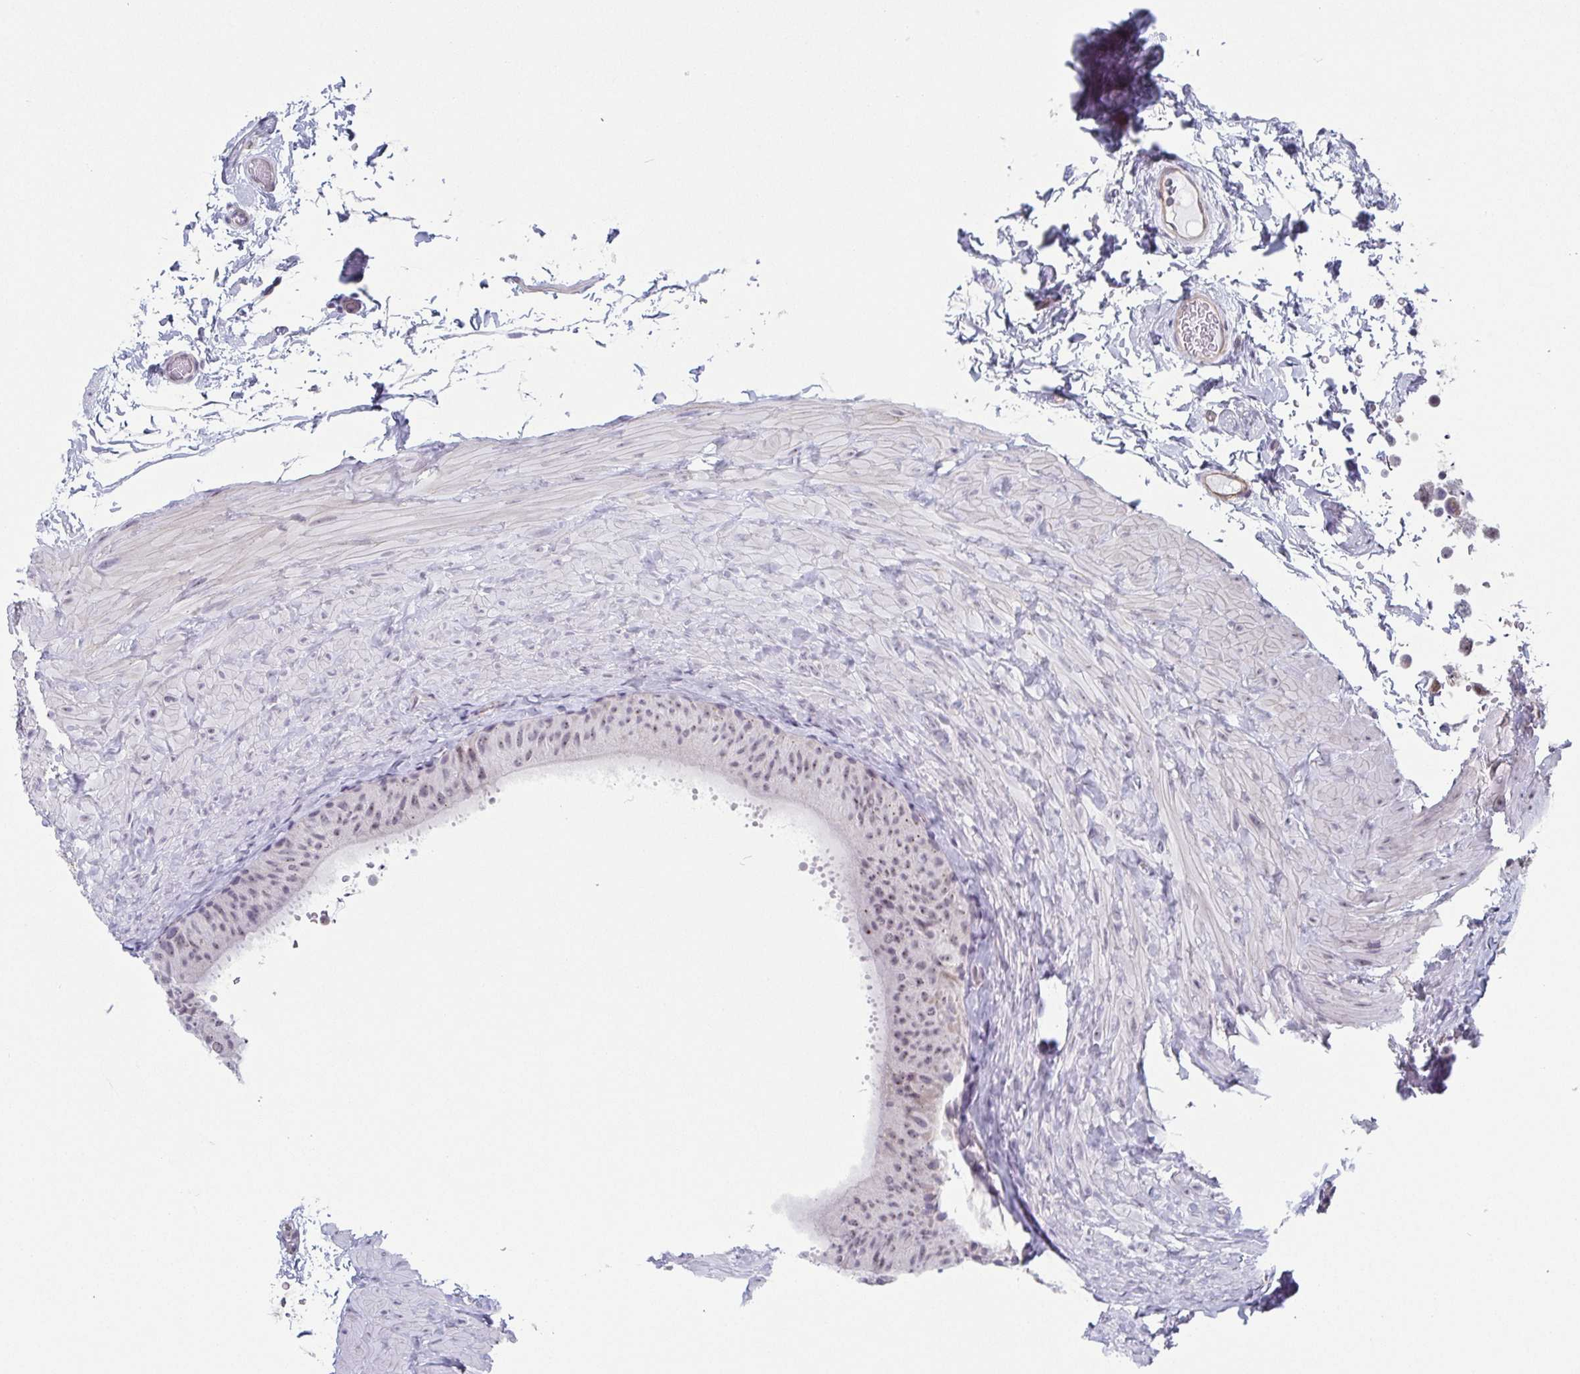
{"staining": {"intensity": "weak", "quantity": "<25%", "location": "nuclear"}, "tissue": "epididymis", "cell_type": "Glandular cells", "image_type": "normal", "snomed": [{"axis": "morphology", "description": "Normal tissue, NOS"}, {"axis": "topography", "description": "Epididymis, spermatic cord, NOS"}, {"axis": "topography", "description": "Epididymis"}], "caption": "An image of human epididymis is negative for staining in glandular cells. The staining is performed using DAB (3,3'-diaminobenzidine) brown chromogen with nuclei counter-stained in using hematoxylin.", "gene": "EXOSC7", "patient": {"sex": "male", "age": 31}}